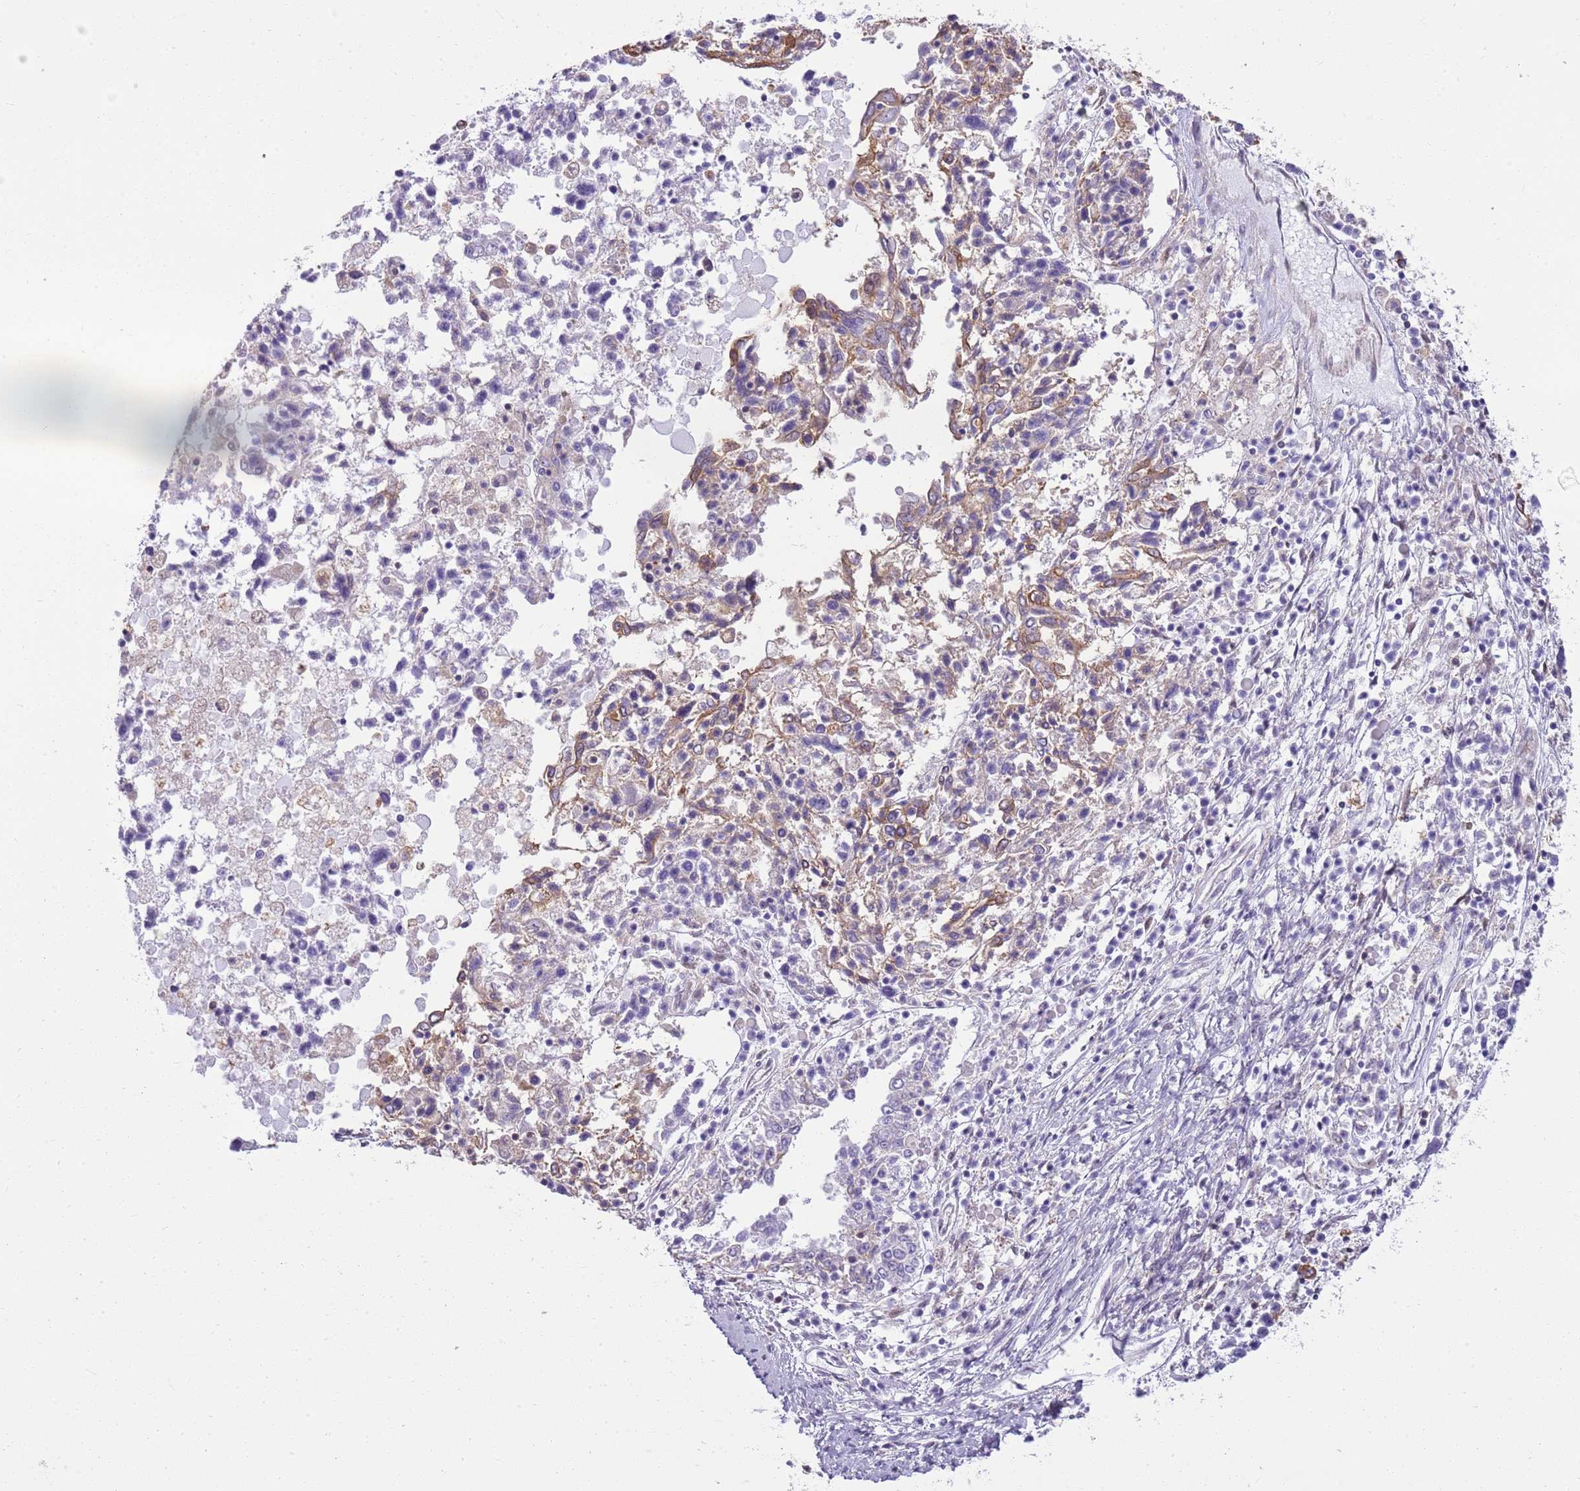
{"staining": {"intensity": "weak", "quantity": "25%-75%", "location": "cytoplasmic/membranous"}, "tissue": "ovarian cancer", "cell_type": "Tumor cells", "image_type": "cancer", "snomed": [{"axis": "morphology", "description": "Carcinoma, endometroid"}, {"axis": "topography", "description": "Ovary"}], "caption": "IHC photomicrograph of ovarian cancer (endometroid carcinoma) stained for a protein (brown), which displays low levels of weak cytoplasmic/membranous expression in approximately 25%-75% of tumor cells.", "gene": "DHX32", "patient": {"sex": "female", "age": 62}}